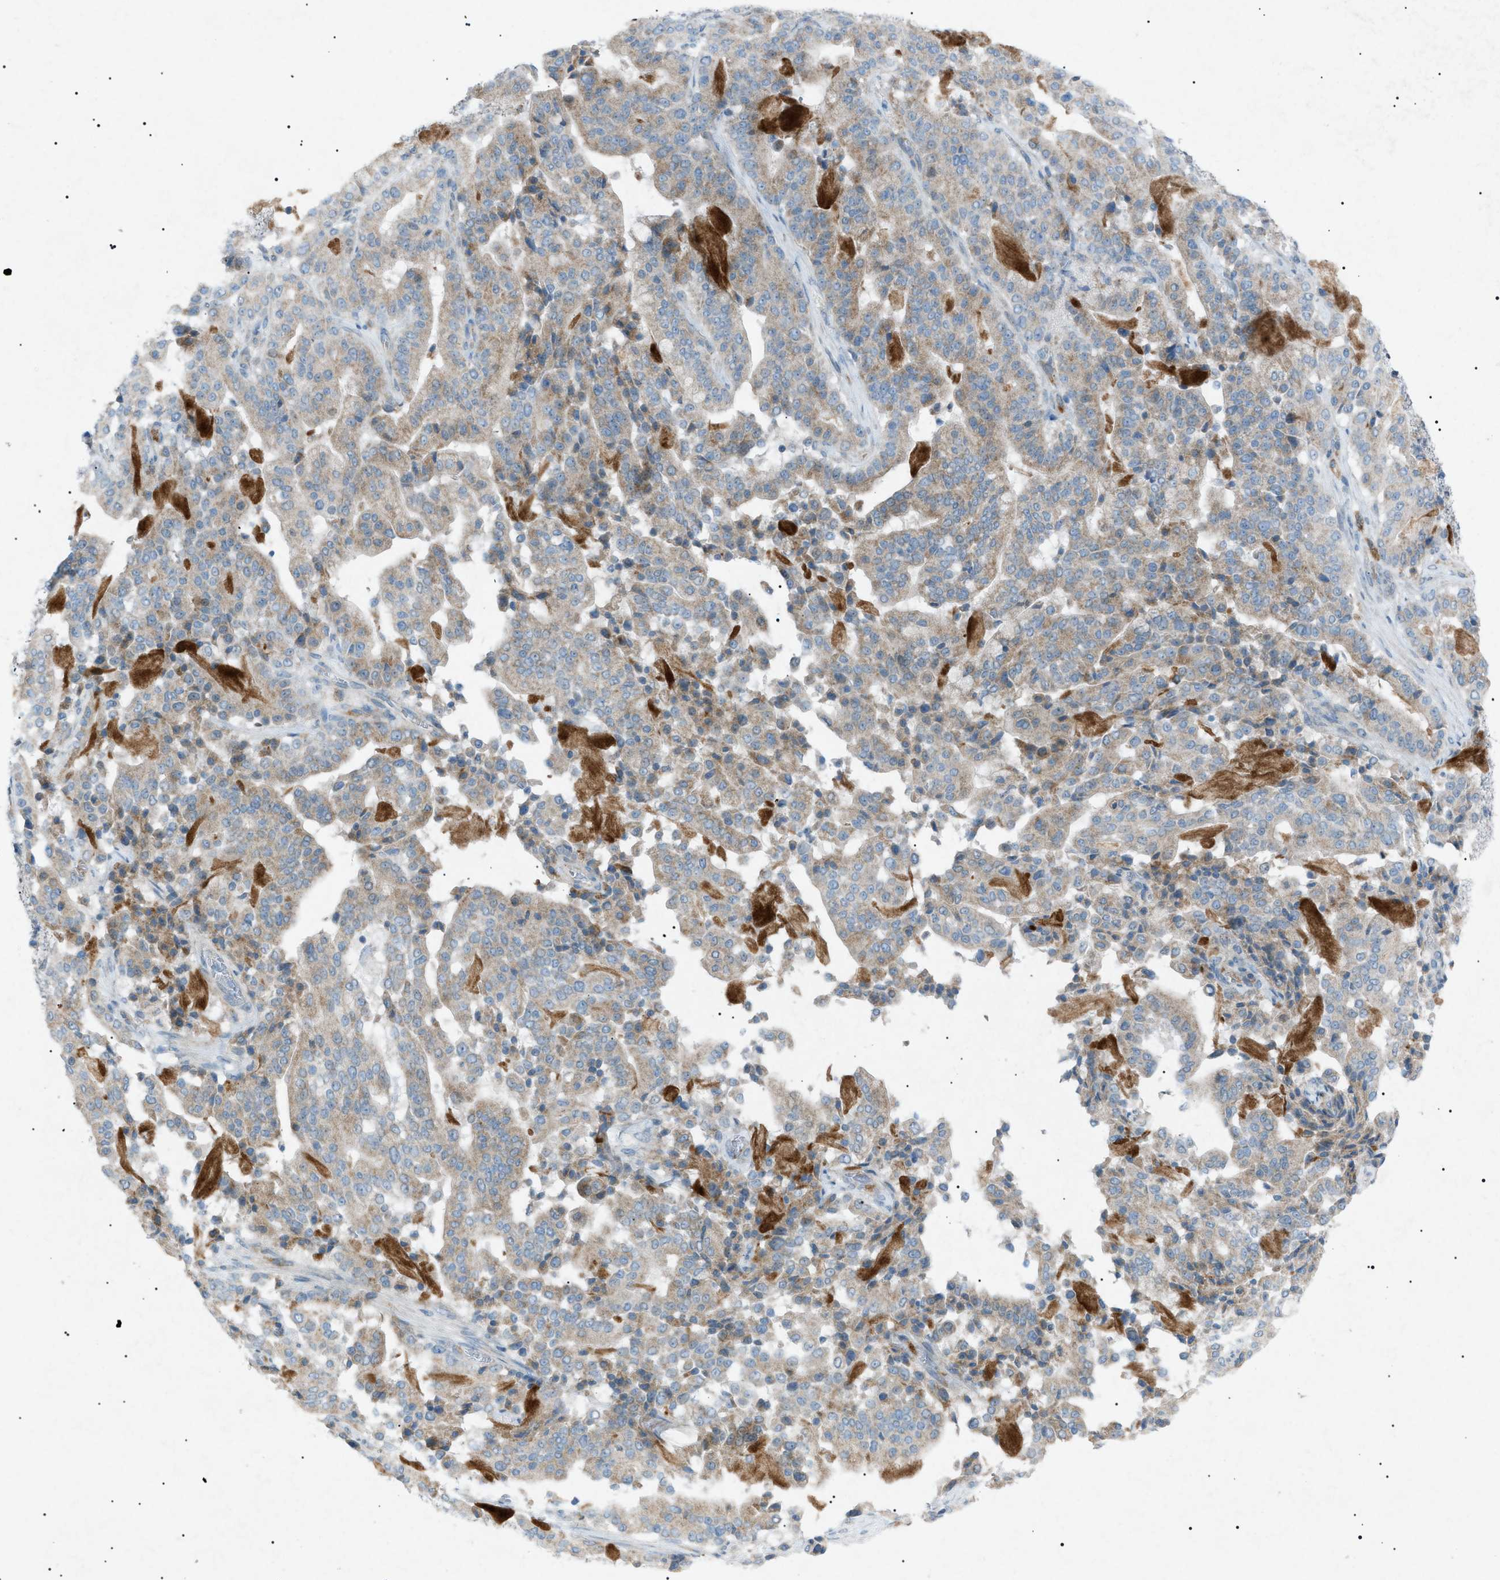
{"staining": {"intensity": "moderate", "quantity": ">75%", "location": "cytoplasmic/membranous"}, "tissue": "pancreatic cancer", "cell_type": "Tumor cells", "image_type": "cancer", "snomed": [{"axis": "morphology", "description": "Adenocarcinoma, NOS"}, {"axis": "topography", "description": "Pancreas"}], "caption": "Human pancreatic cancer (adenocarcinoma) stained with a brown dye demonstrates moderate cytoplasmic/membranous positive expression in approximately >75% of tumor cells.", "gene": "BTK", "patient": {"sex": "male", "age": 63}}